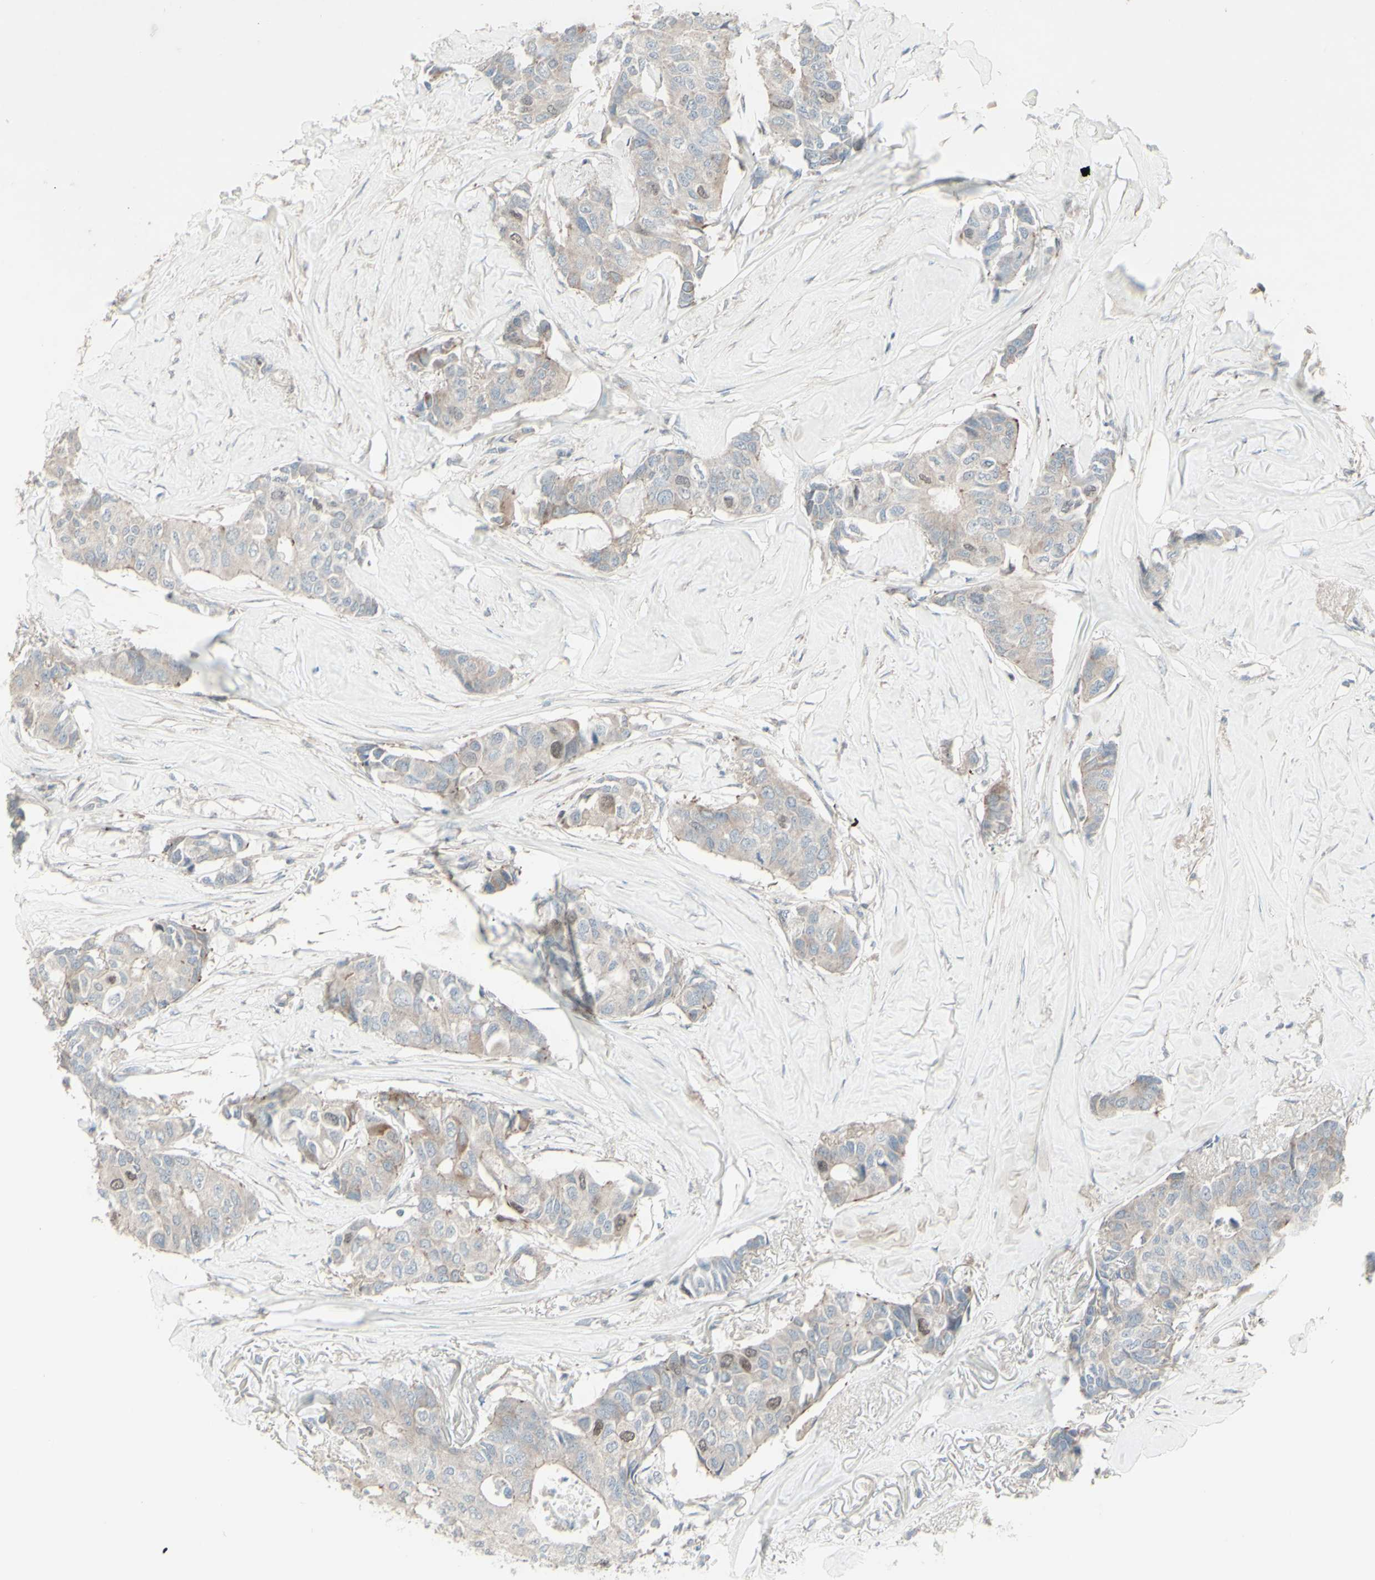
{"staining": {"intensity": "moderate", "quantity": "25%-75%", "location": "cytoplasmic/membranous,nuclear"}, "tissue": "breast cancer", "cell_type": "Tumor cells", "image_type": "cancer", "snomed": [{"axis": "morphology", "description": "Duct carcinoma"}, {"axis": "topography", "description": "Breast"}], "caption": "Moderate cytoplasmic/membranous and nuclear staining is identified in approximately 25%-75% of tumor cells in breast cancer. (Brightfield microscopy of DAB IHC at high magnification).", "gene": "GMNN", "patient": {"sex": "female", "age": 80}}